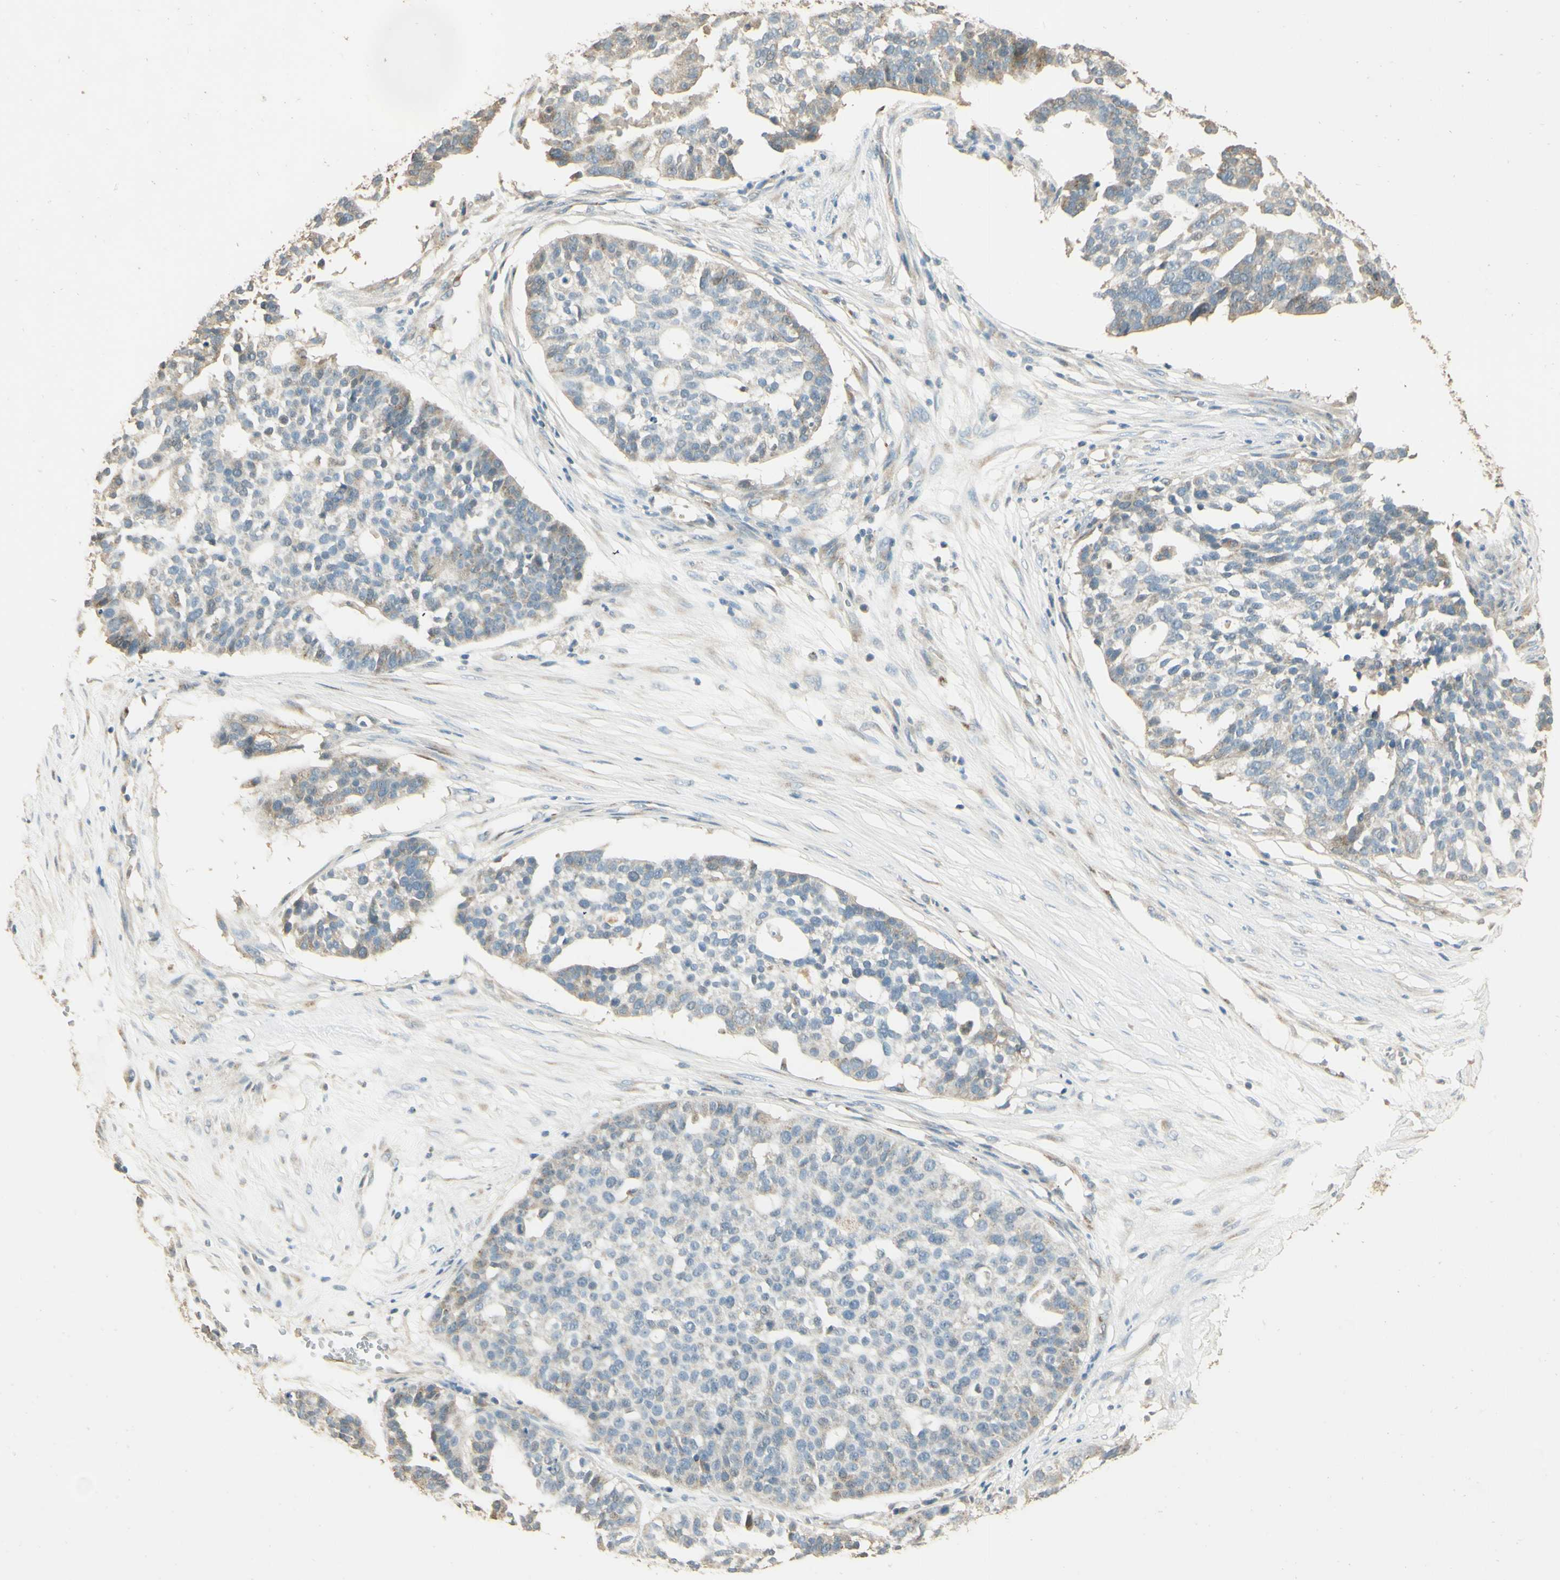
{"staining": {"intensity": "weak", "quantity": "<25%", "location": "cytoplasmic/membranous"}, "tissue": "ovarian cancer", "cell_type": "Tumor cells", "image_type": "cancer", "snomed": [{"axis": "morphology", "description": "Cystadenocarcinoma, serous, NOS"}, {"axis": "topography", "description": "Ovary"}], "caption": "This is an immunohistochemistry (IHC) histopathology image of ovarian cancer. There is no expression in tumor cells.", "gene": "UXS1", "patient": {"sex": "female", "age": 59}}